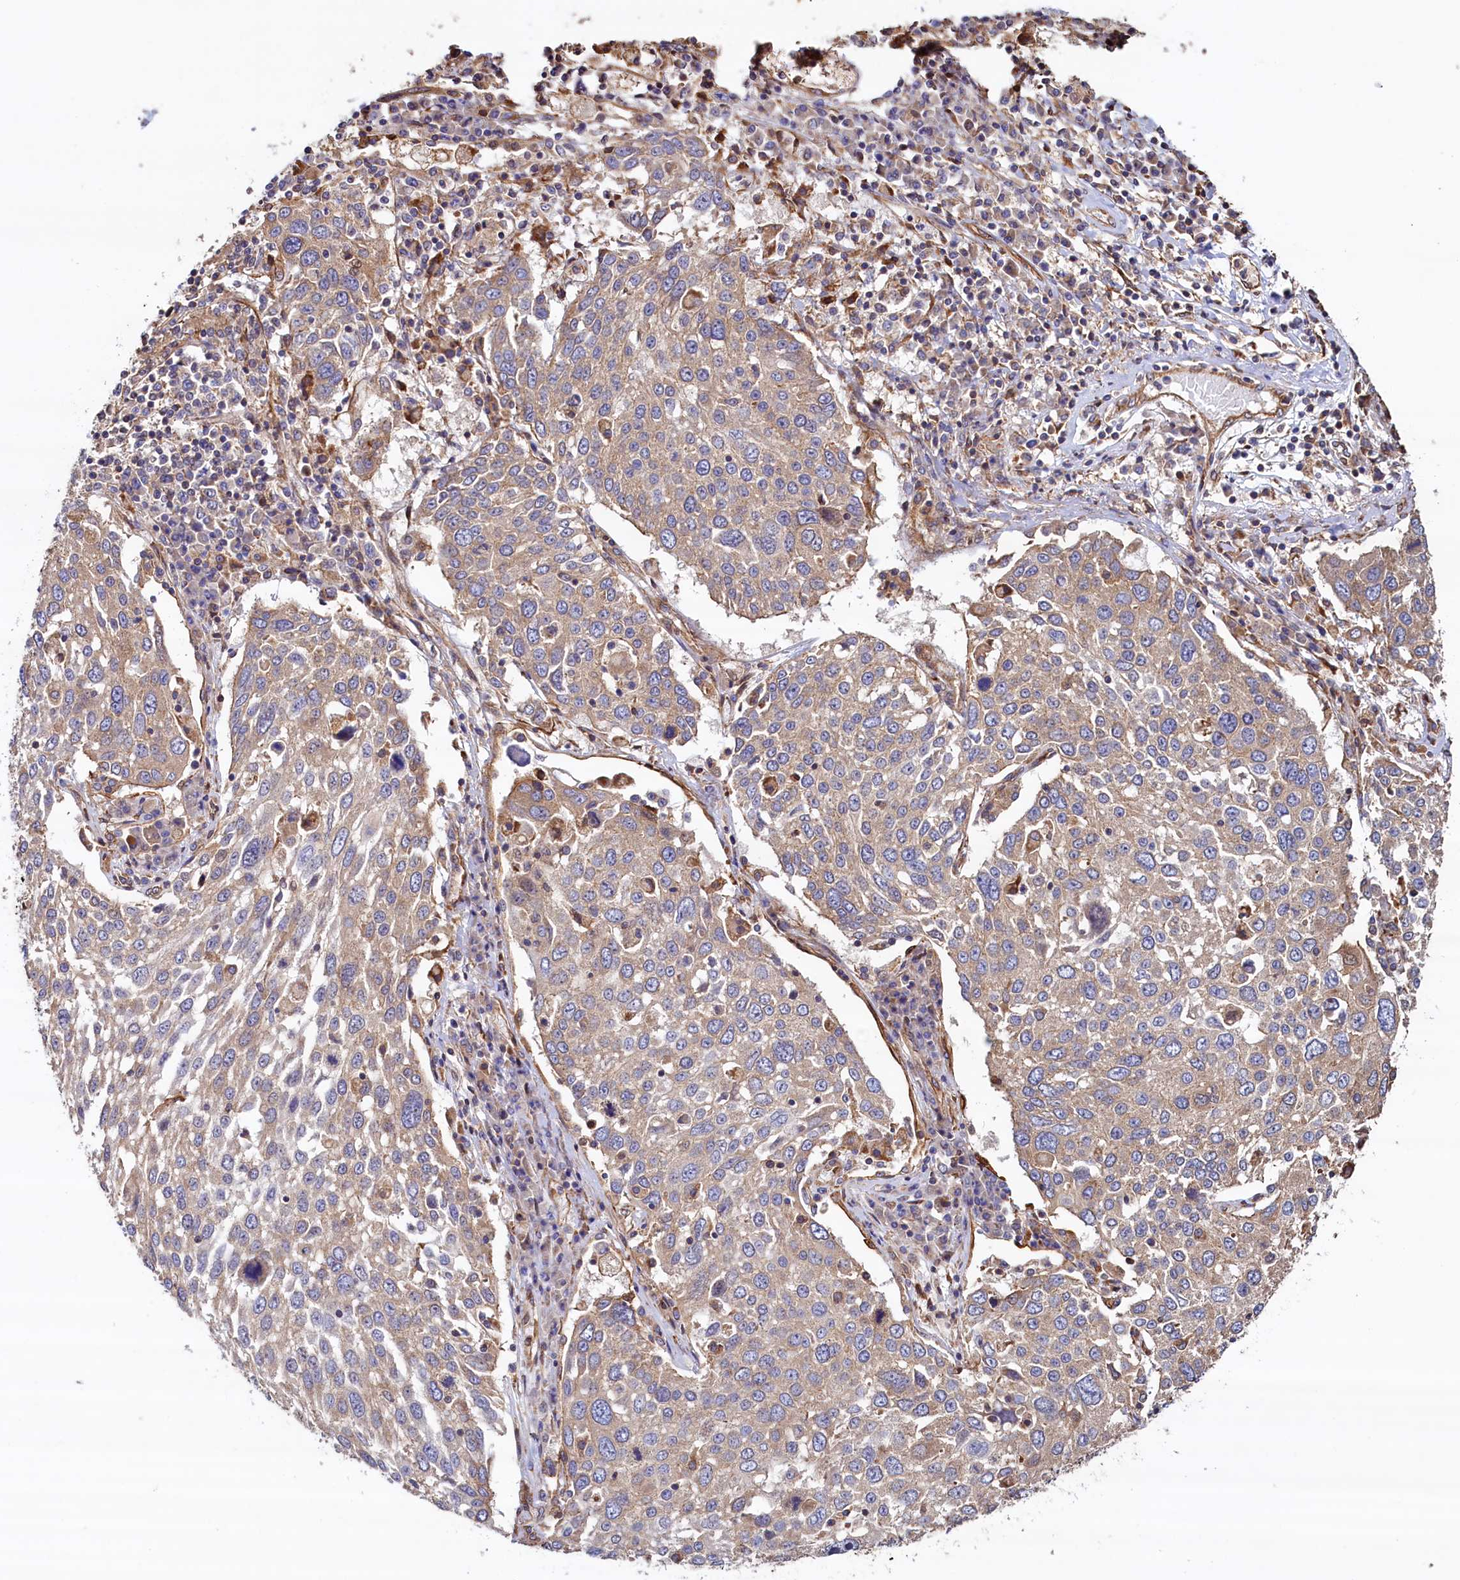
{"staining": {"intensity": "weak", "quantity": ">75%", "location": "cytoplasmic/membranous"}, "tissue": "lung cancer", "cell_type": "Tumor cells", "image_type": "cancer", "snomed": [{"axis": "morphology", "description": "Squamous cell carcinoma, NOS"}, {"axis": "topography", "description": "Lung"}], "caption": "Weak cytoplasmic/membranous protein positivity is identified in about >75% of tumor cells in squamous cell carcinoma (lung).", "gene": "ATXN2L", "patient": {"sex": "male", "age": 65}}